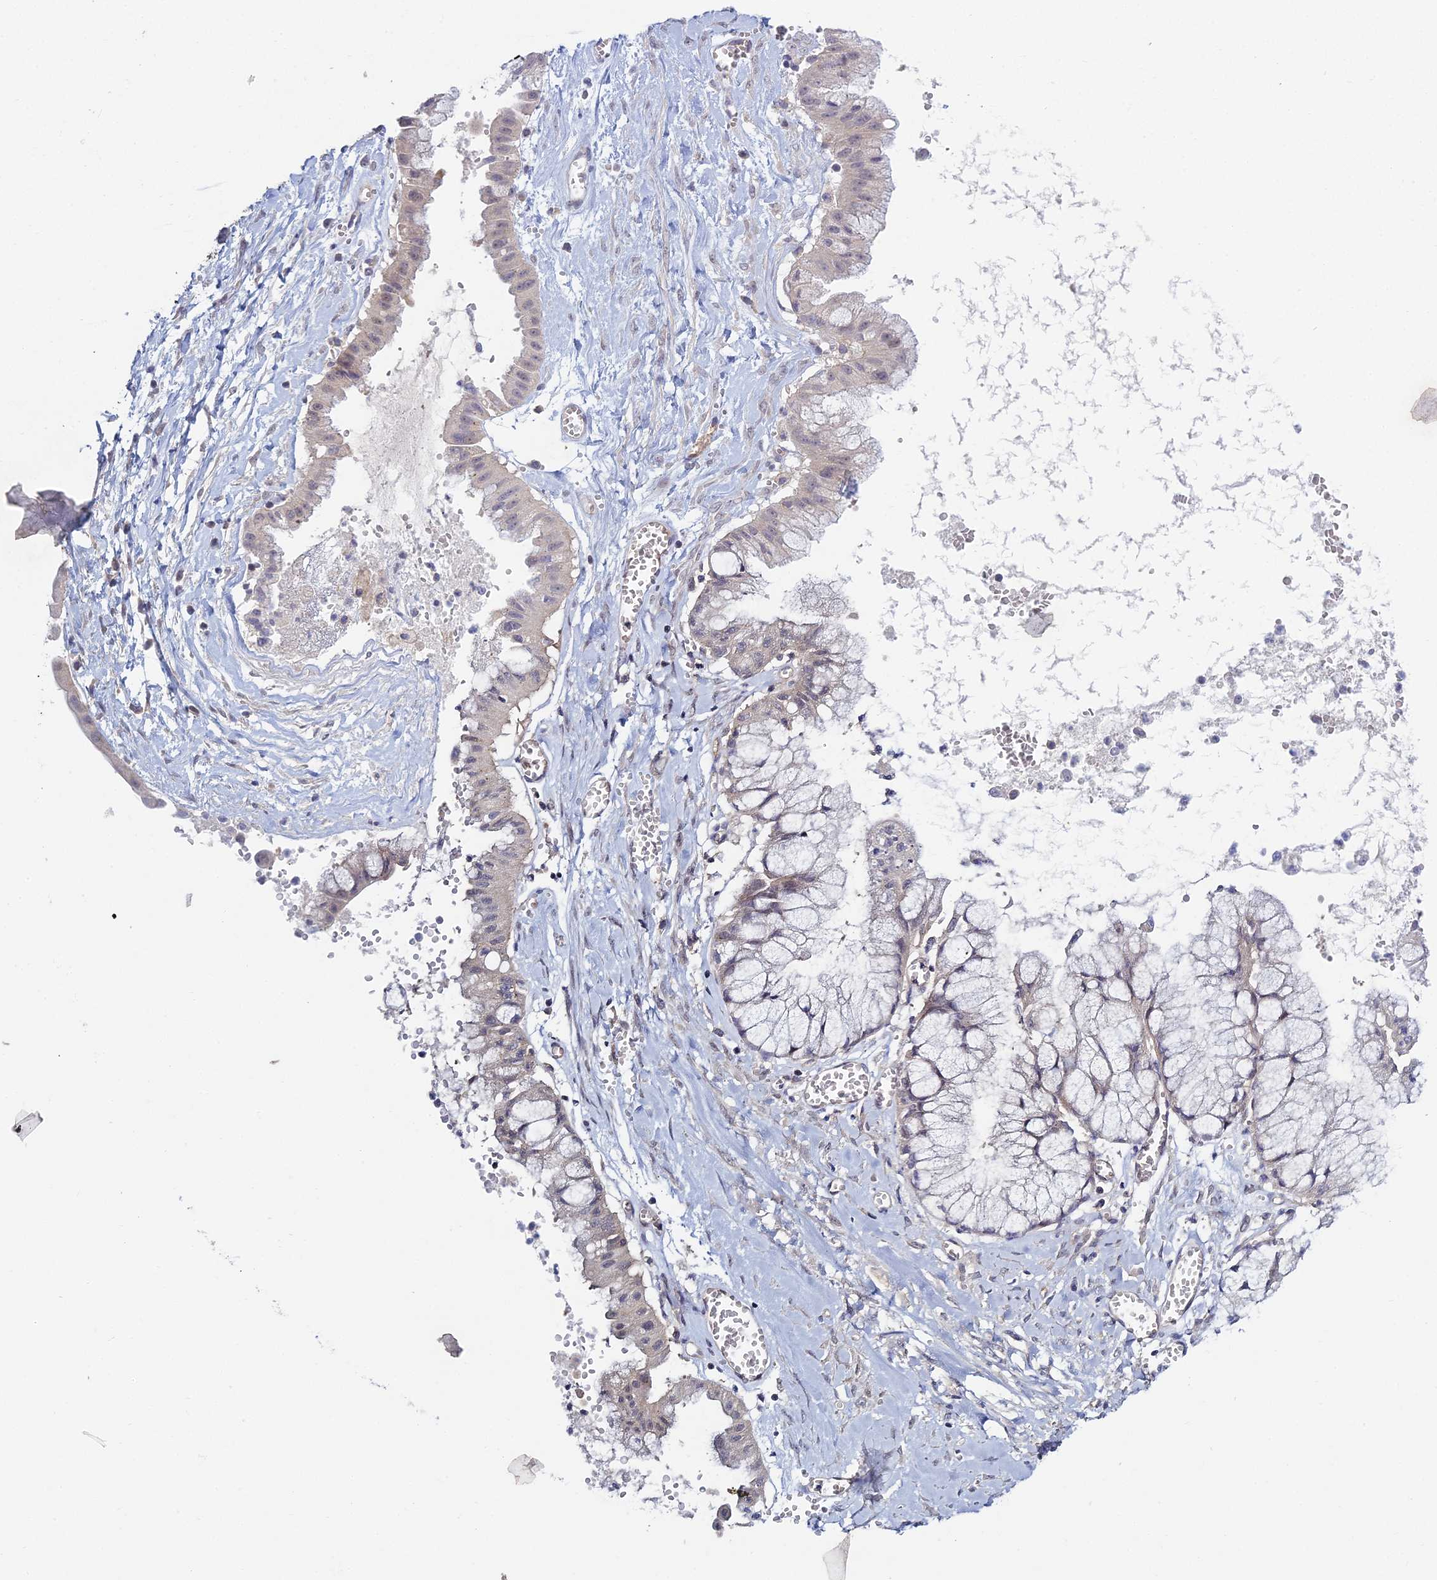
{"staining": {"intensity": "weak", "quantity": "<25%", "location": "nuclear"}, "tissue": "ovarian cancer", "cell_type": "Tumor cells", "image_type": "cancer", "snomed": [{"axis": "morphology", "description": "Cystadenocarcinoma, mucinous, NOS"}, {"axis": "topography", "description": "Ovary"}], "caption": "Immunohistochemistry (IHC) photomicrograph of neoplastic tissue: human ovarian cancer (mucinous cystadenocarcinoma) stained with DAB exhibits no significant protein positivity in tumor cells. Brightfield microscopy of immunohistochemistry stained with DAB (3,3'-diaminobenzidine) (brown) and hematoxylin (blue), captured at high magnification.", "gene": "METTL26", "patient": {"sex": "female", "age": 70}}